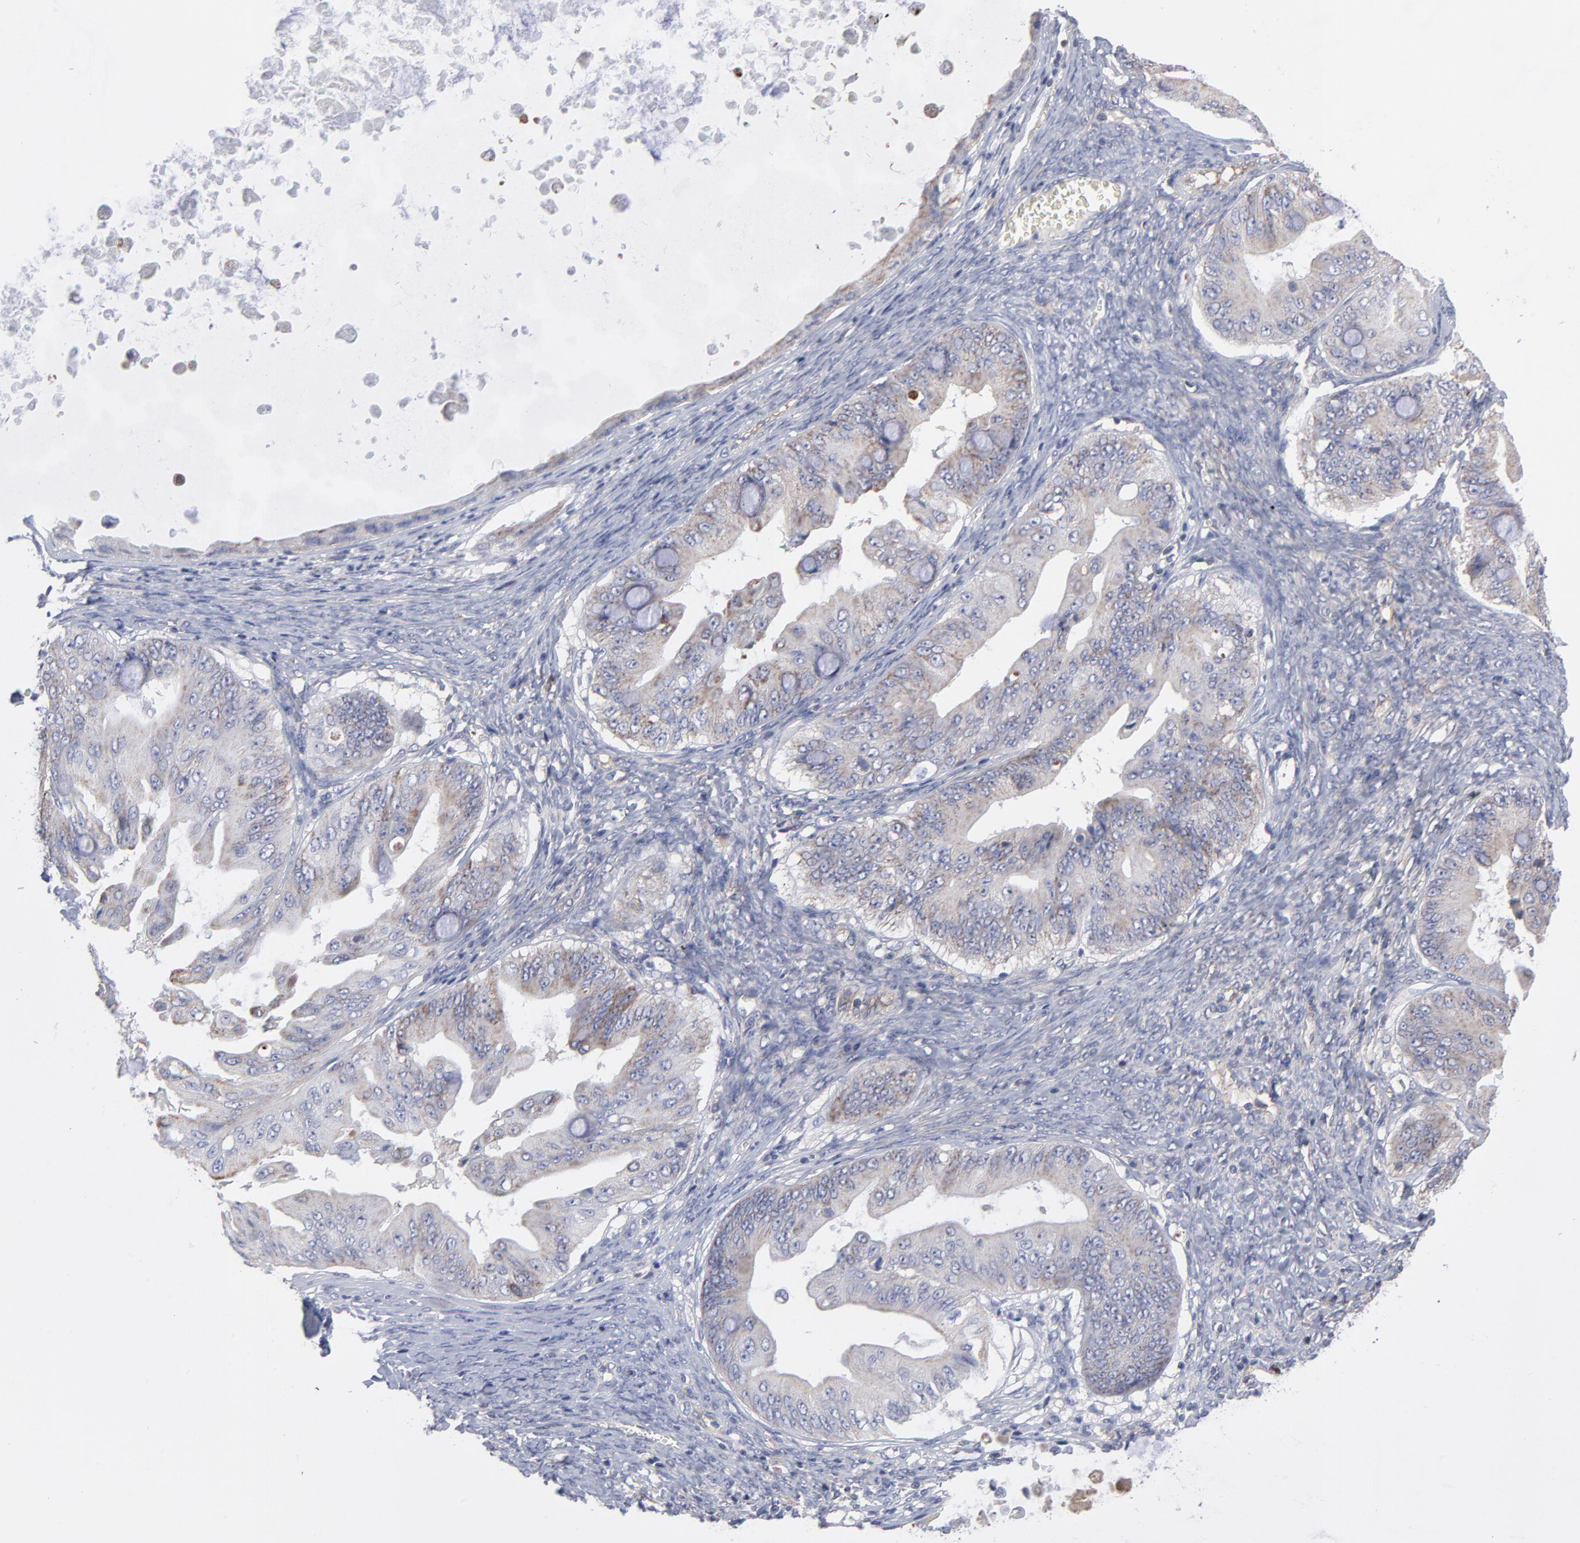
{"staining": {"intensity": "weak", "quantity": "<25%", "location": "cytoplasmic/membranous"}, "tissue": "ovarian cancer", "cell_type": "Tumor cells", "image_type": "cancer", "snomed": [{"axis": "morphology", "description": "Cystadenocarcinoma, mucinous, NOS"}, {"axis": "topography", "description": "Ovary"}], "caption": "Tumor cells are negative for brown protein staining in ovarian cancer (mucinous cystadenocarcinoma).", "gene": "NFKBIA", "patient": {"sex": "female", "age": 37}}